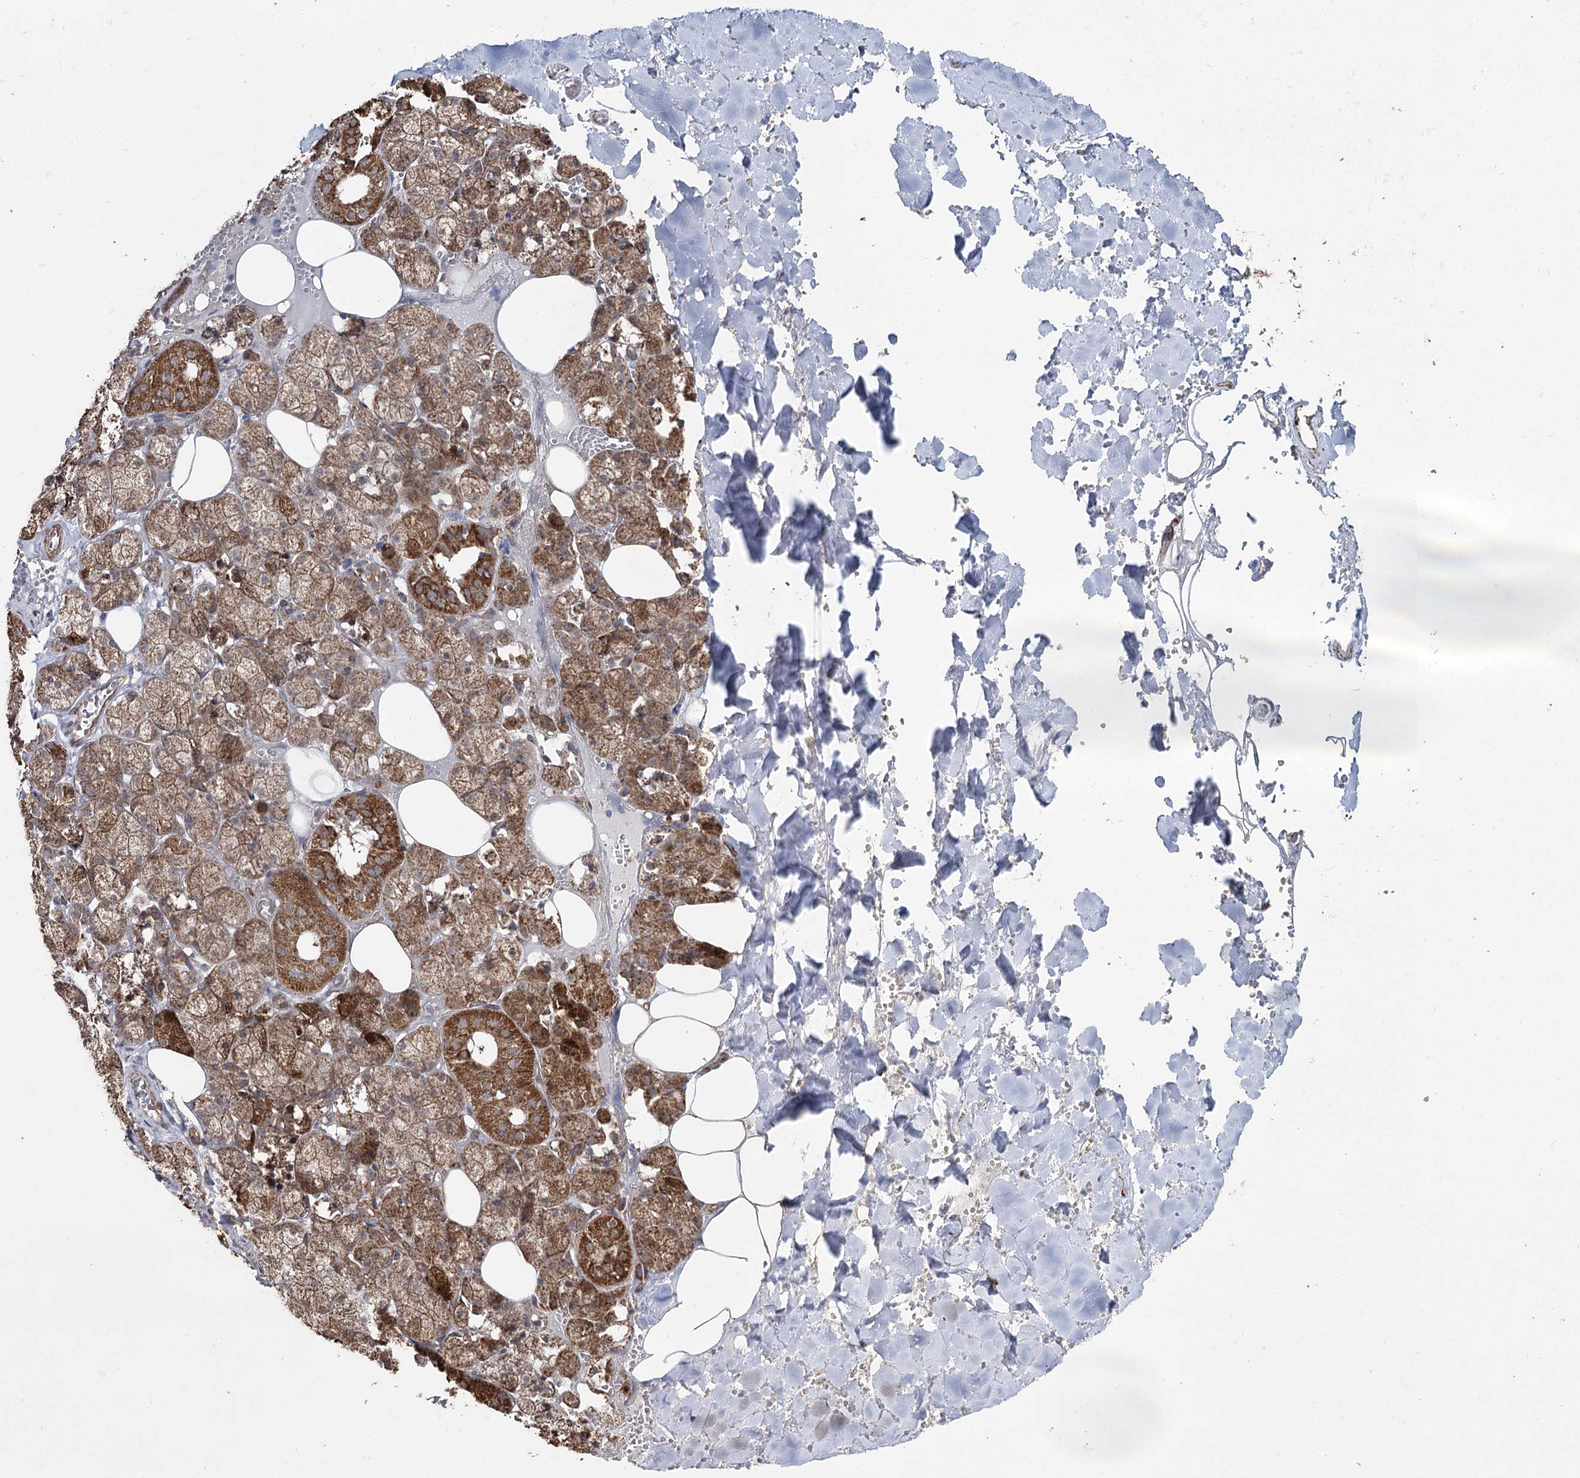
{"staining": {"intensity": "strong", "quantity": ">75%", "location": "cytoplasmic/membranous"}, "tissue": "salivary gland", "cell_type": "Glandular cells", "image_type": "normal", "snomed": [{"axis": "morphology", "description": "Normal tissue, NOS"}, {"axis": "topography", "description": "Salivary gland"}], "caption": "A brown stain highlights strong cytoplasmic/membranous positivity of a protein in glandular cells of normal salivary gland. (DAB (3,3'-diaminobenzidine) = brown stain, brightfield microscopy at high magnification).", "gene": "SLF2", "patient": {"sex": "male", "age": 62}}